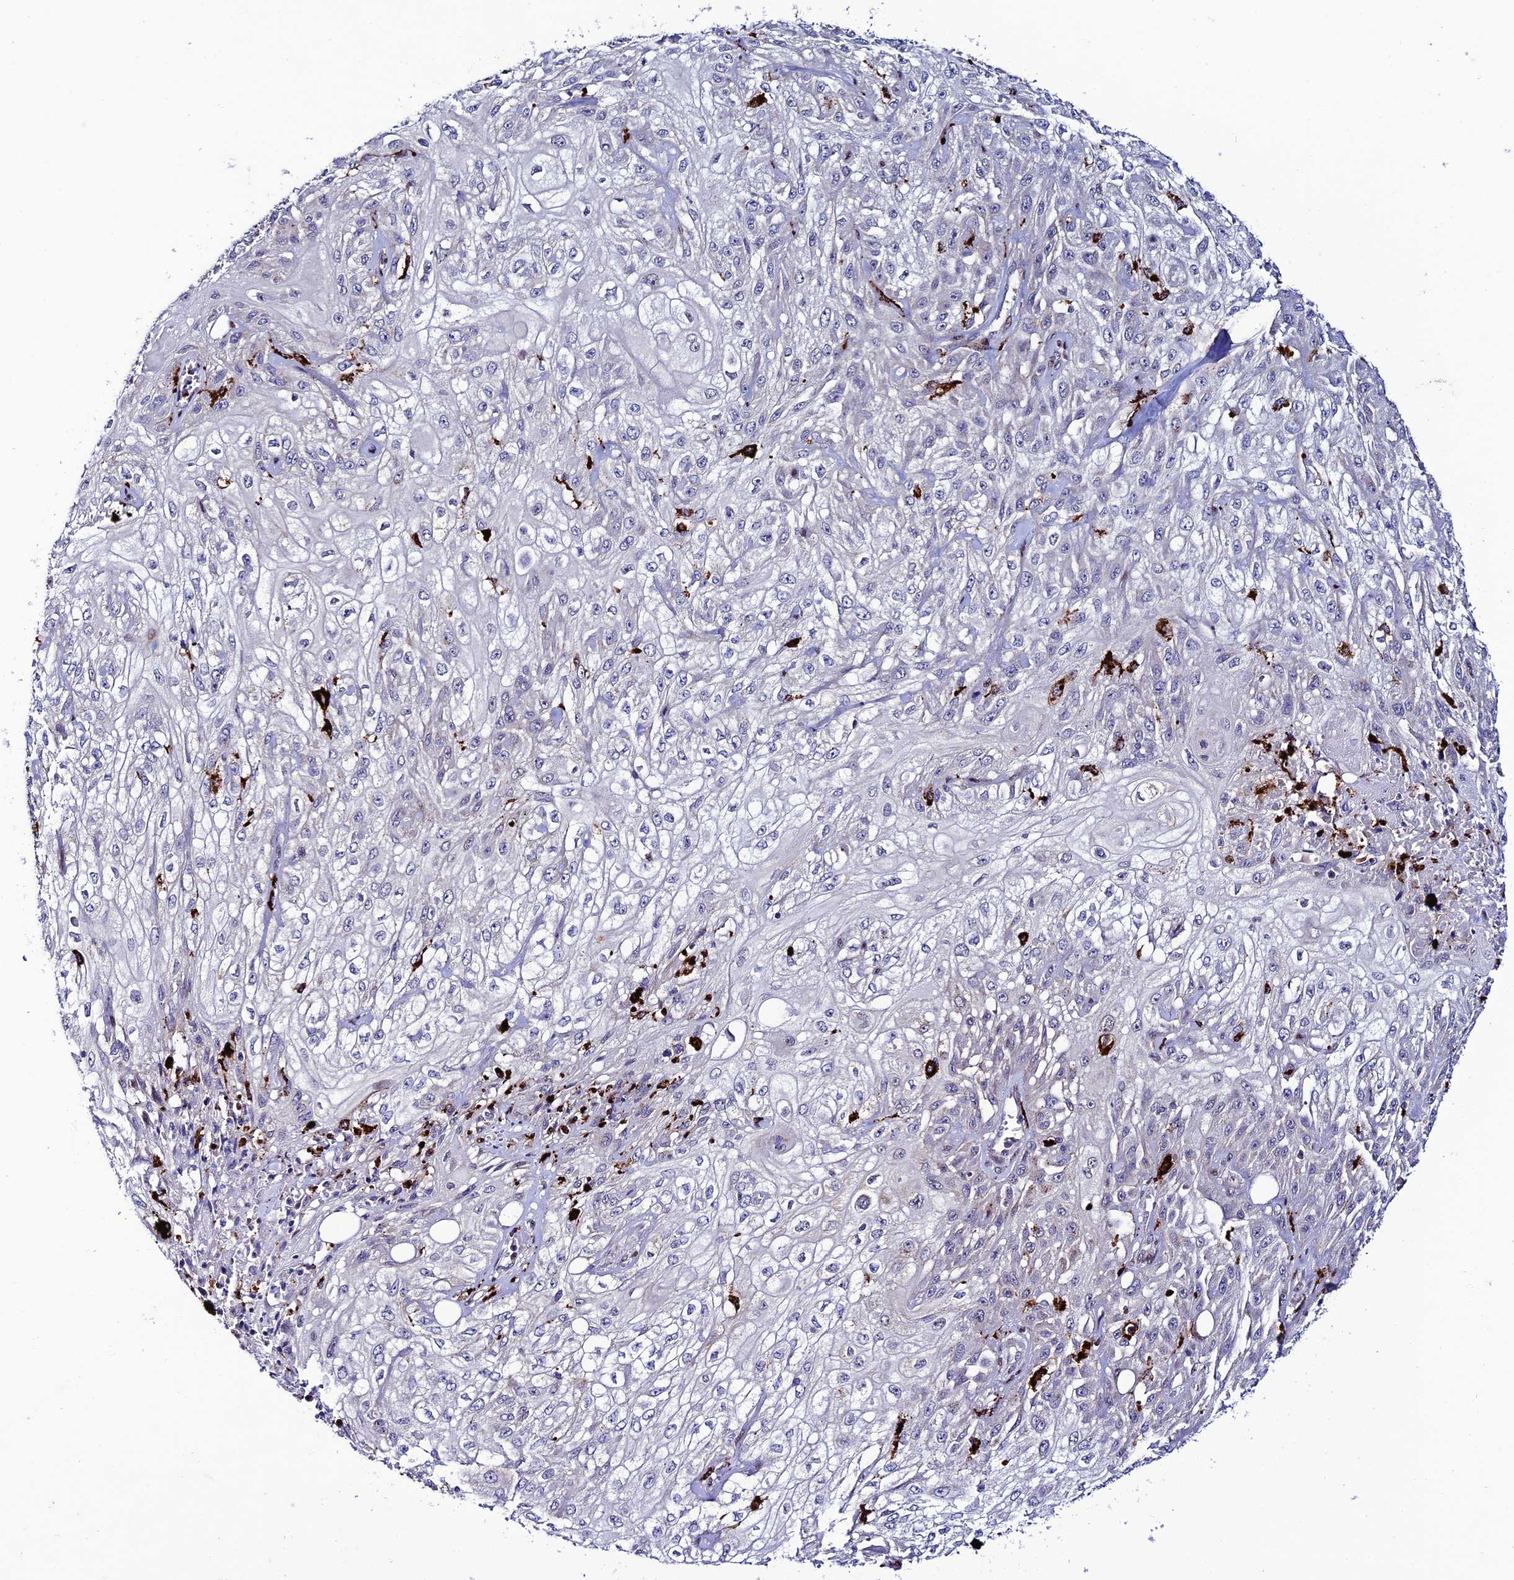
{"staining": {"intensity": "negative", "quantity": "none", "location": "none"}, "tissue": "skin cancer", "cell_type": "Tumor cells", "image_type": "cancer", "snomed": [{"axis": "morphology", "description": "Squamous cell carcinoma, NOS"}, {"axis": "morphology", "description": "Squamous cell carcinoma, metastatic, NOS"}, {"axis": "topography", "description": "Skin"}, {"axis": "topography", "description": "Lymph node"}], "caption": "Tumor cells show no significant protein staining in skin metastatic squamous cell carcinoma.", "gene": "HIC1", "patient": {"sex": "male", "age": 75}}